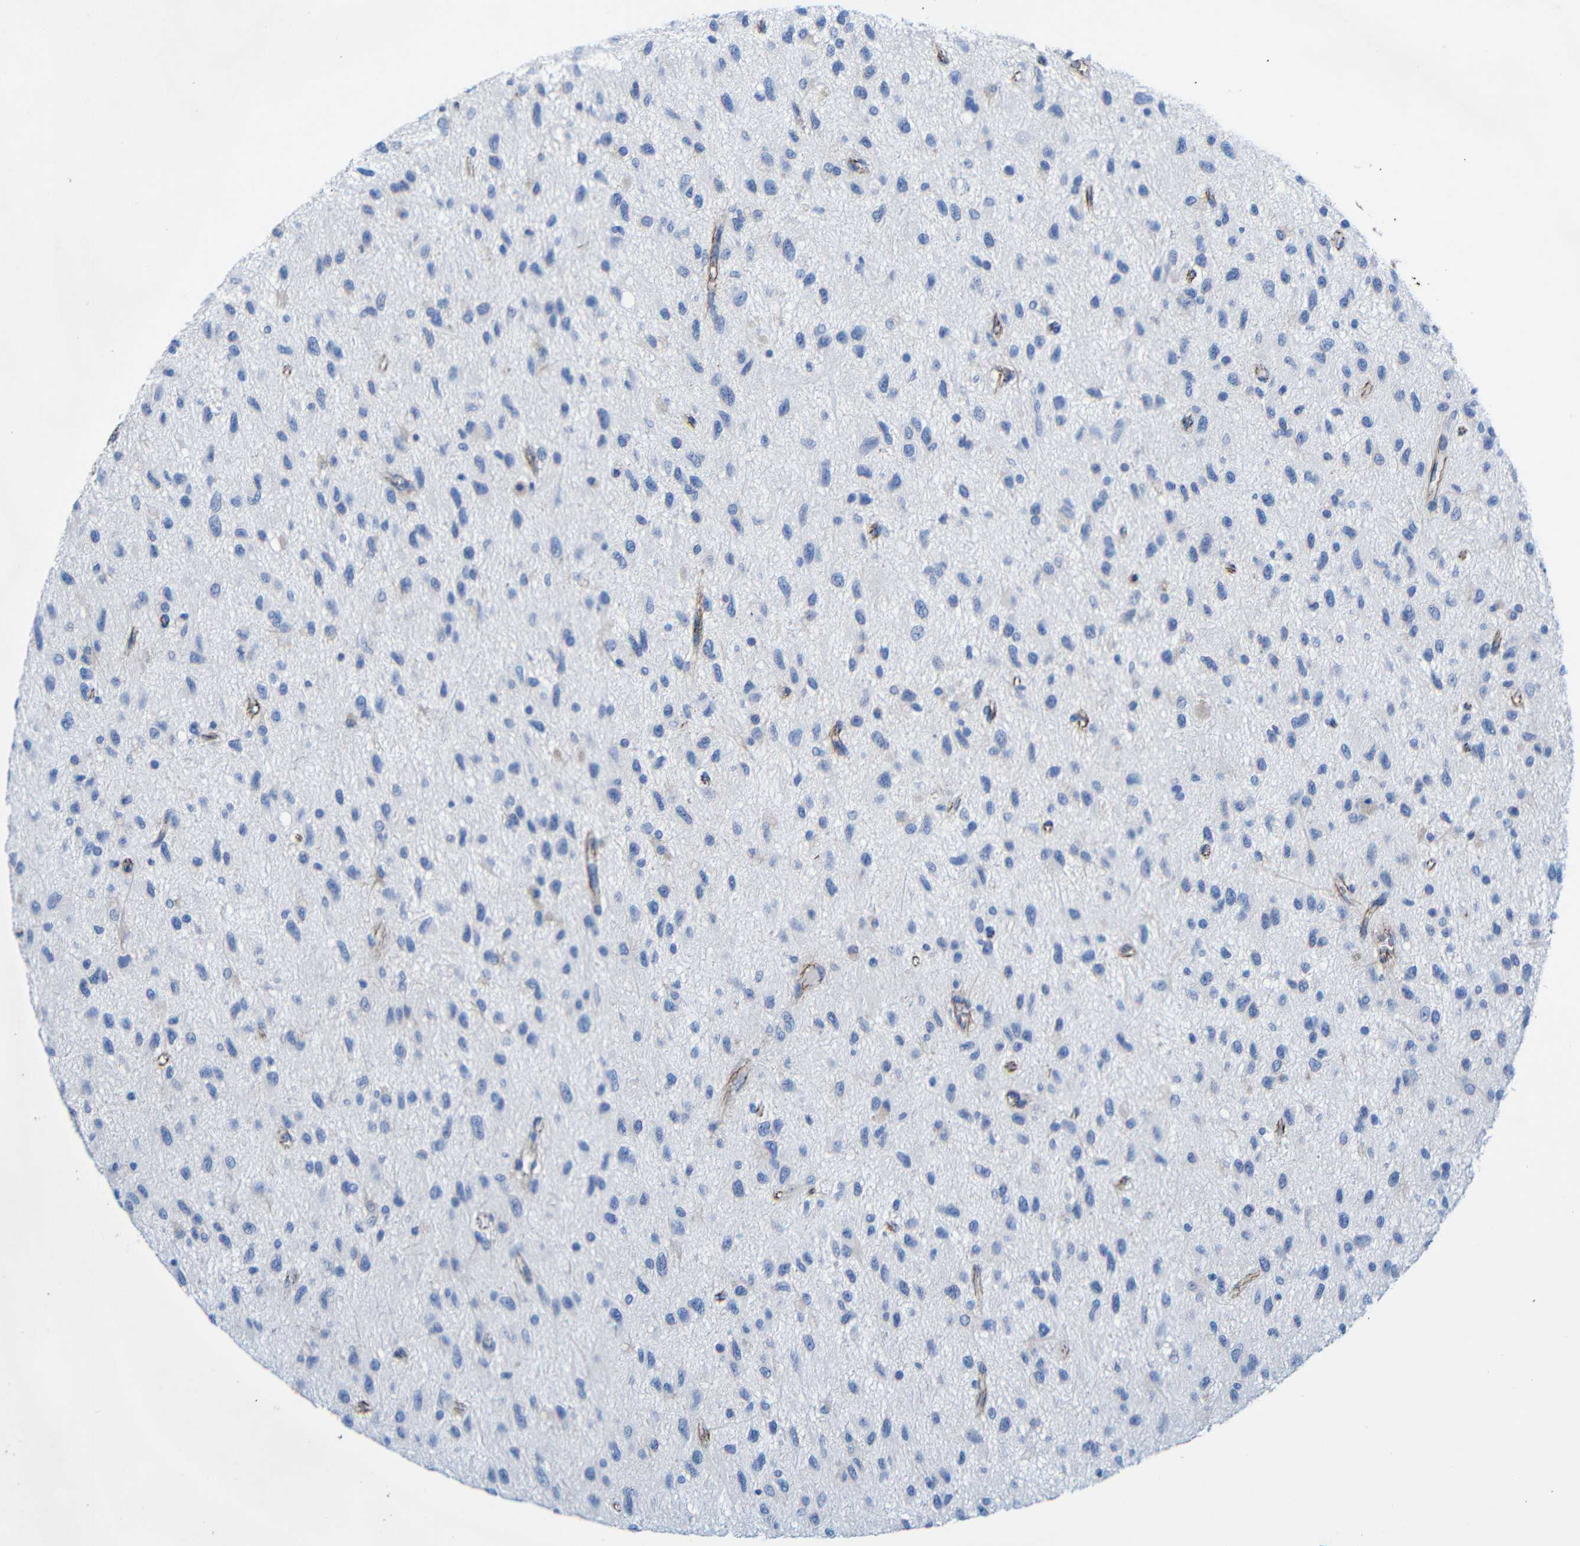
{"staining": {"intensity": "negative", "quantity": "none", "location": "none"}, "tissue": "glioma", "cell_type": "Tumor cells", "image_type": "cancer", "snomed": [{"axis": "morphology", "description": "Glioma, malignant, Low grade"}, {"axis": "topography", "description": "Brain"}], "caption": "Immunohistochemical staining of human malignant glioma (low-grade) shows no significant staining in tumor cells.", "gene": "CGNL1", "patient": {"sex": "male", "age": 77}}